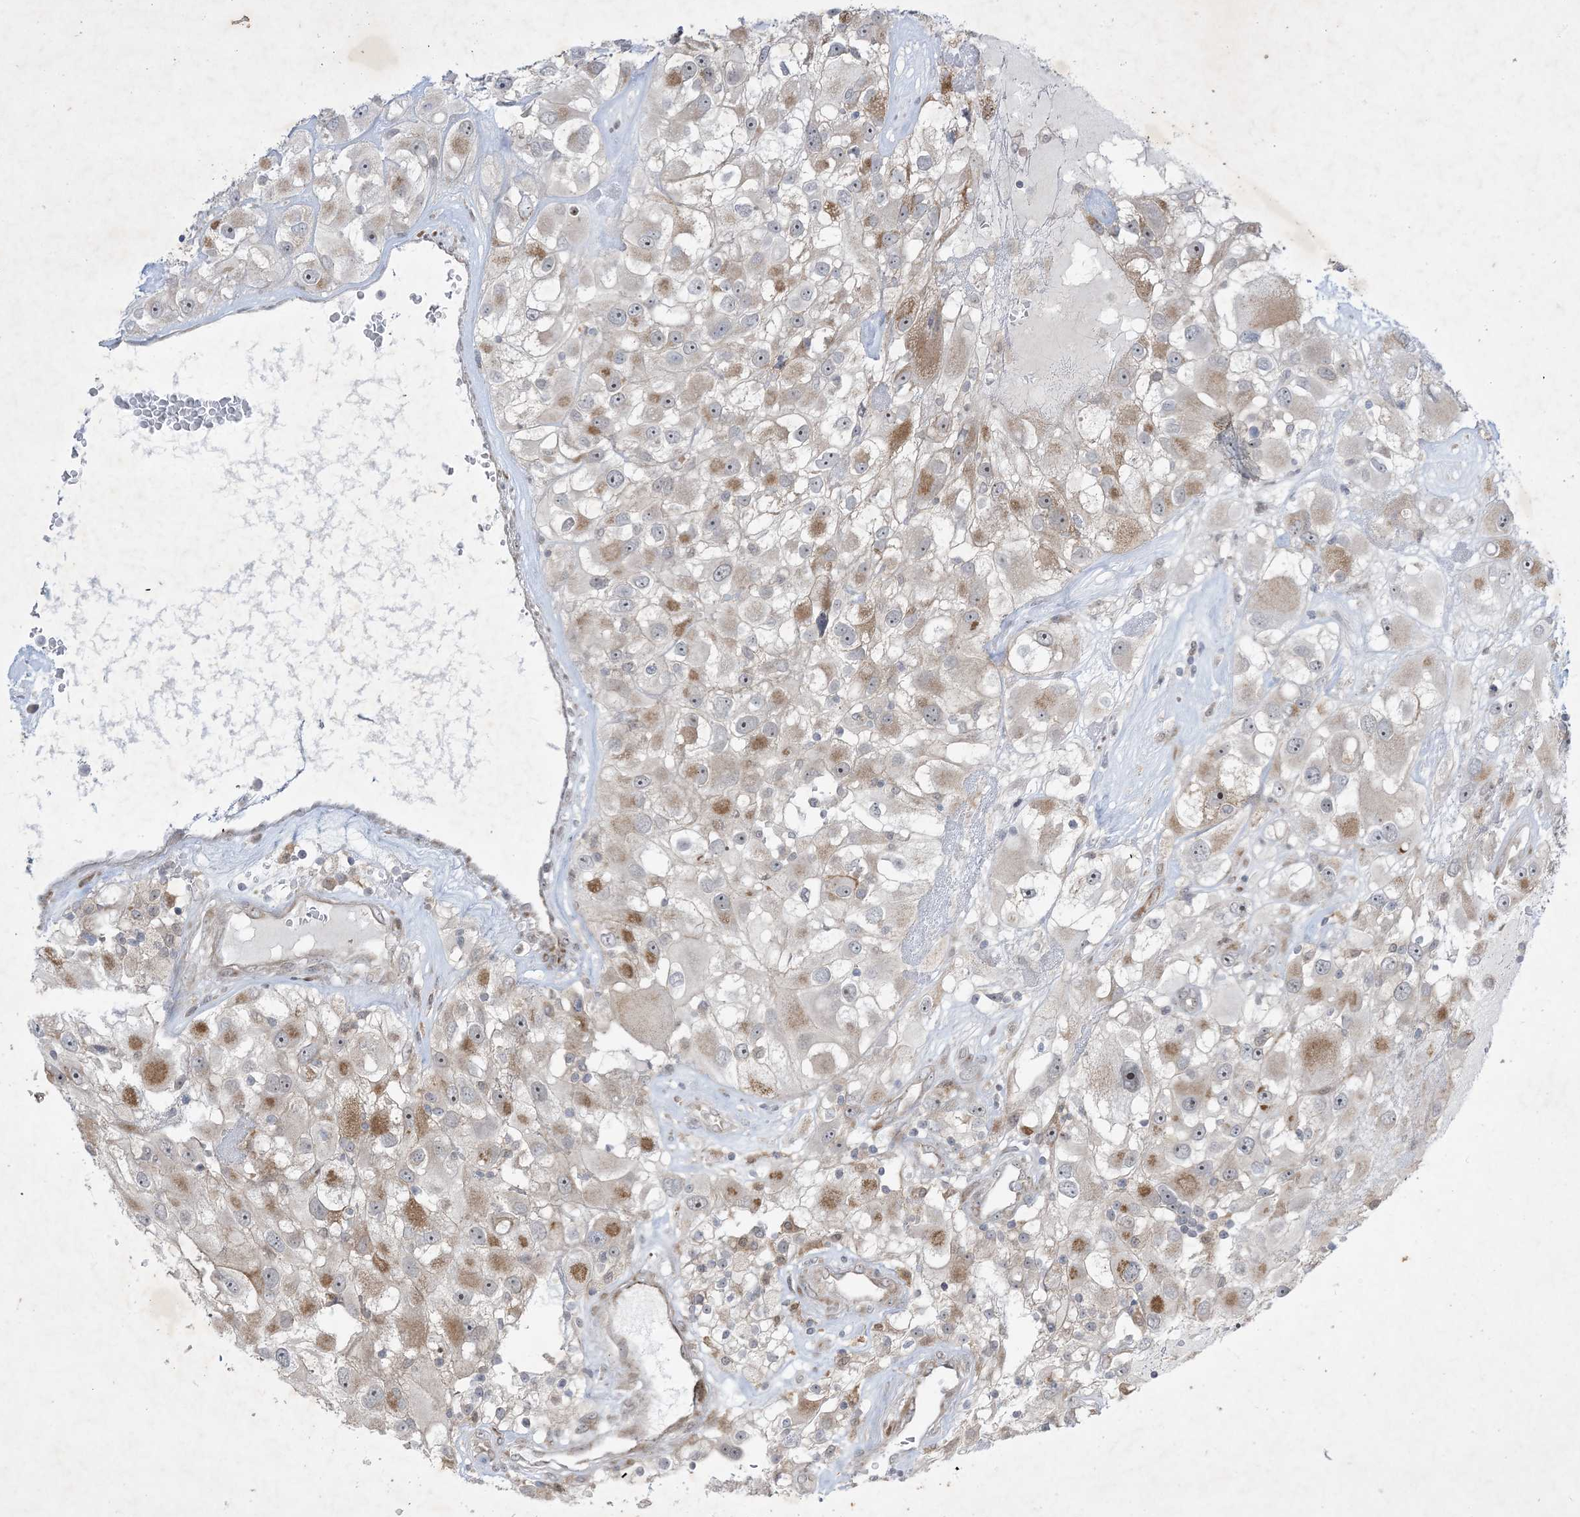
{"staining": {"intensity": "moderate", "quantity": "<25%", "location": "cytoplasmic/membranous"}, "tissue": "renal cancer", "cell_type": "Tumor cells", "image_type": "cancer", "snomed": [{"axis": "morphology", "description": "Adenocarcinoma, NOS"}, {"axis": "topography", "description": "Kidney"}], "caption": "About <25% of tumor cells in renal cancer (adenocarcinoma) exhibit moderate cytoplasmic/membranous protein staining as visualized by brown immunohistochemical staining.", "gene": "SOGA3", "patient": {"sex": "female", "age": 52}}